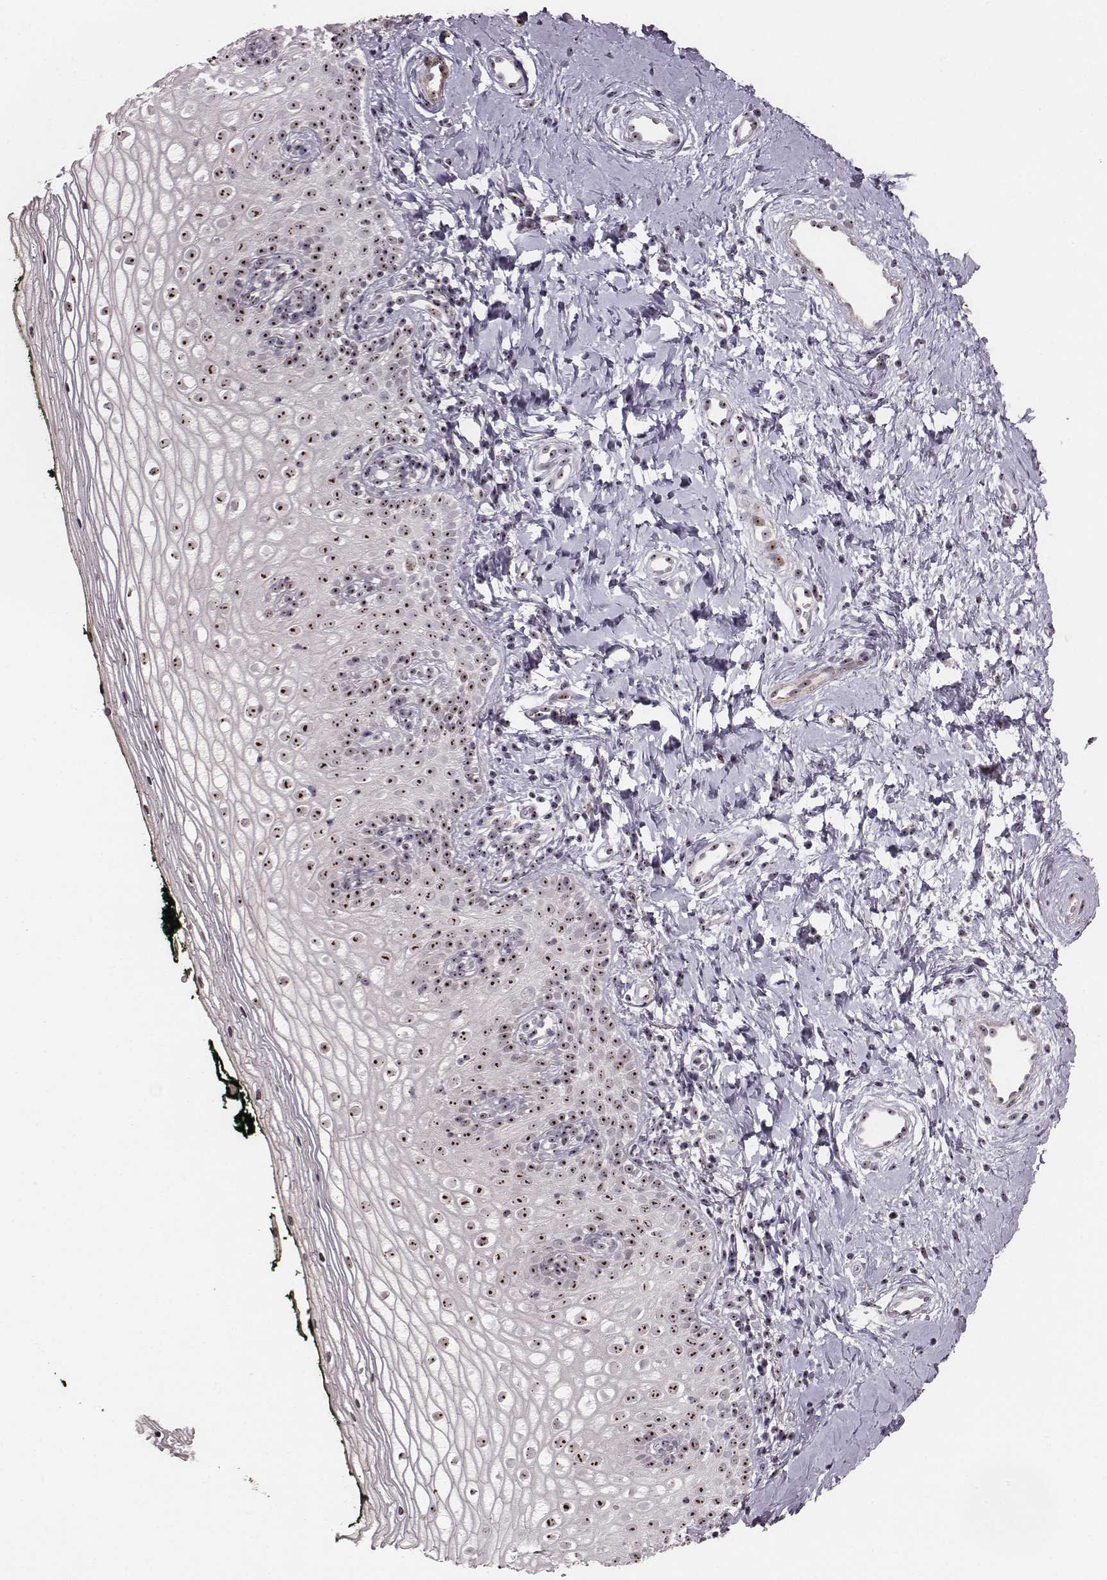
{"staining": {"intensity": "moderate", "quantity": ">75%", "location": "nuclear"}, "tissue": "vagina", "cell_type": "Squamous epithelial cells", "image_type": "normal", "snomed": [{"axis": "morphology", "description": "Normal tissue, NOS"}, {"axis": "topography", "description": "Vagina"}], "caption": "An image showing moderate nuclear staining in about >75% of squamous epithelial cells in unremarkable vagina, as visualized by brown immunohistochemical staining.", "gene": "NOP56", "patient": {"sex": "female", "age": 47}}